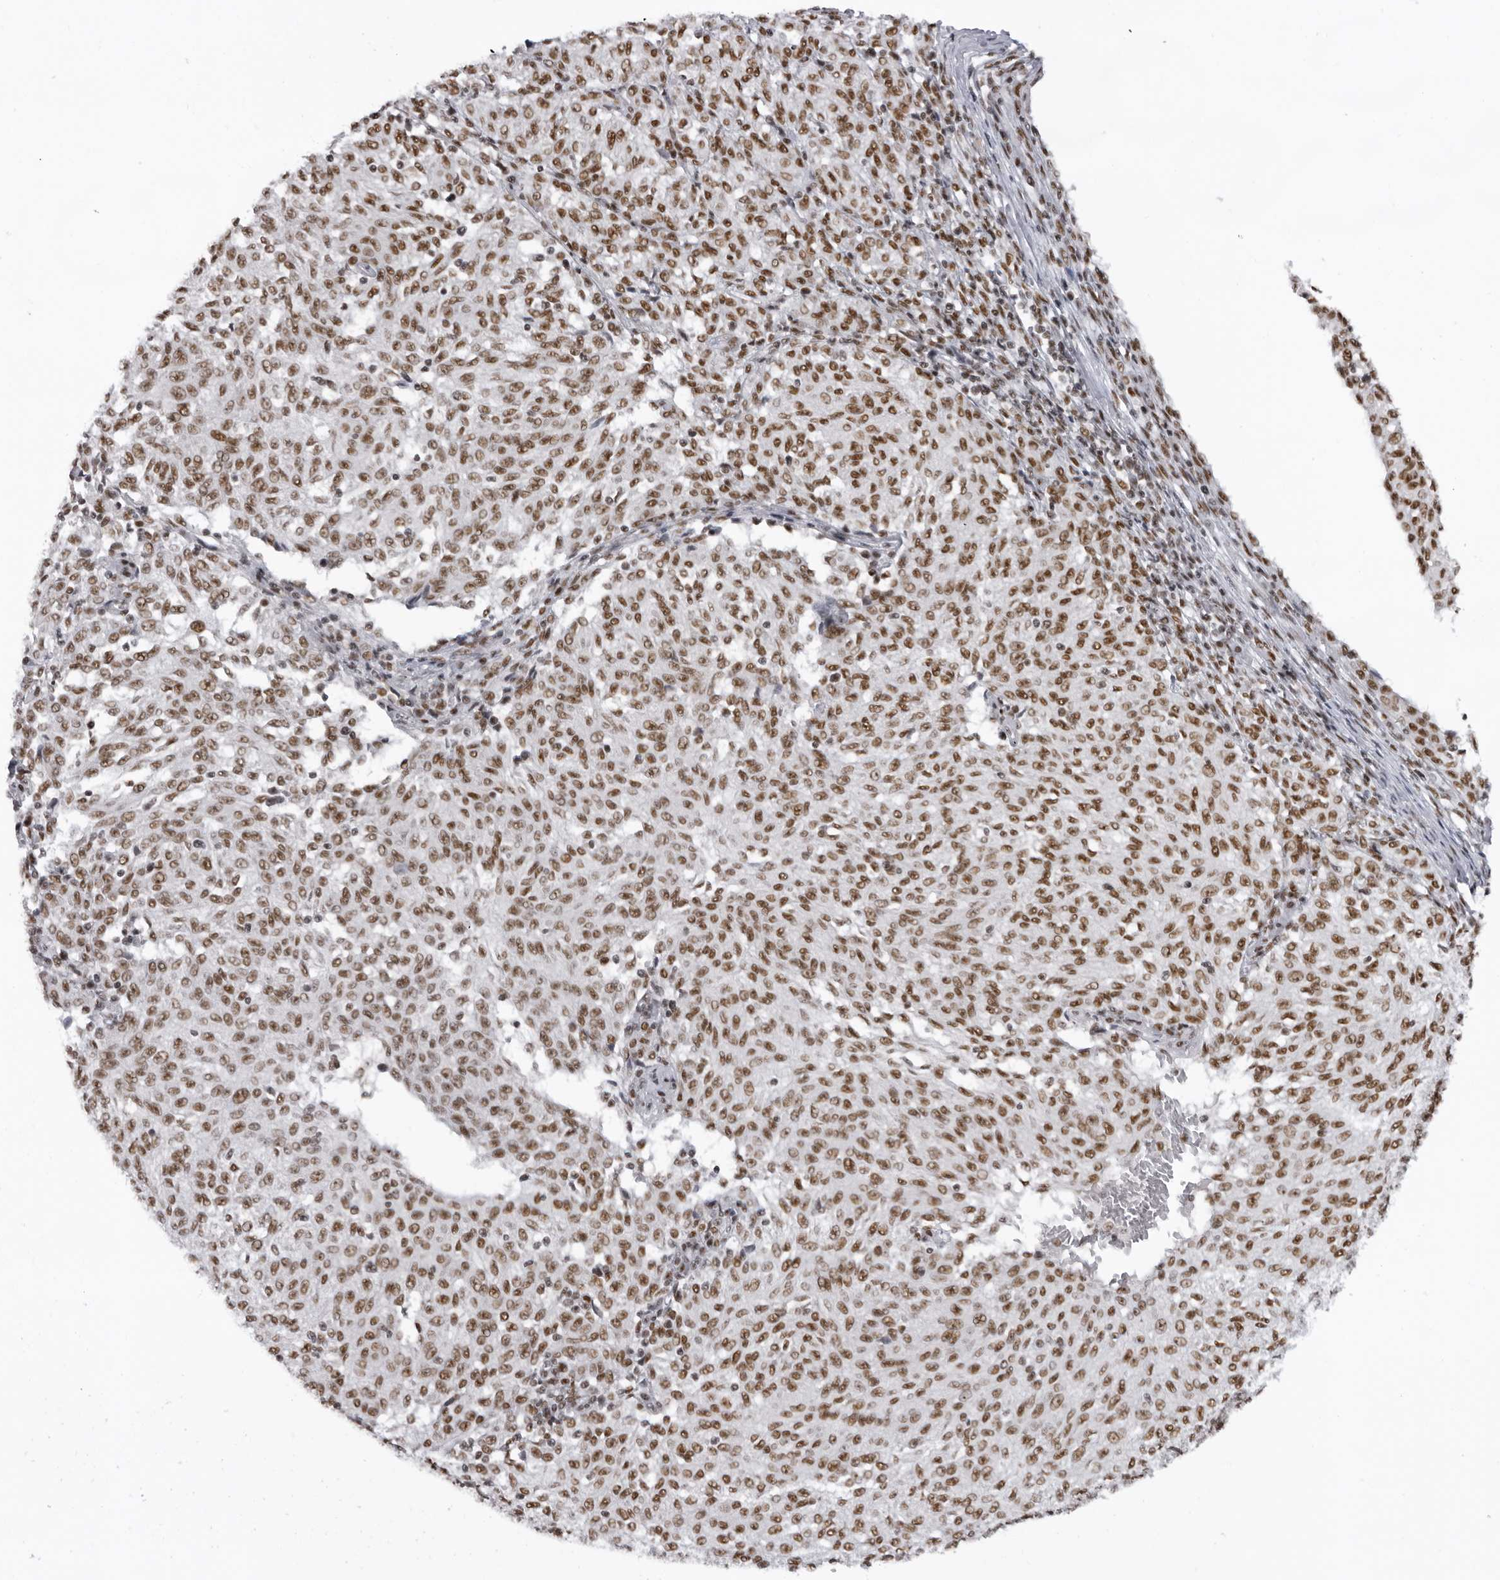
{"staining": {"intensity": "moderate", "quantity": ">75%", "location": "nuclear"}, "tissue": "melanoma", "cell_type": "Tumor cells", "image_type": "cancer", "snomed": [{"axis": "morphology", "description": "Malignant melanoma, NOS"}, {"axis": "topography", "description": "Skin"}], "caption": "This micrograph demonstrates immunohistochemistry staining of malignant melanoma, with medium moderate nuclear staining in approximately >75% of tumor cells.", "gene": "DHX9", "patient": {"sex": "female", "age": 72}}